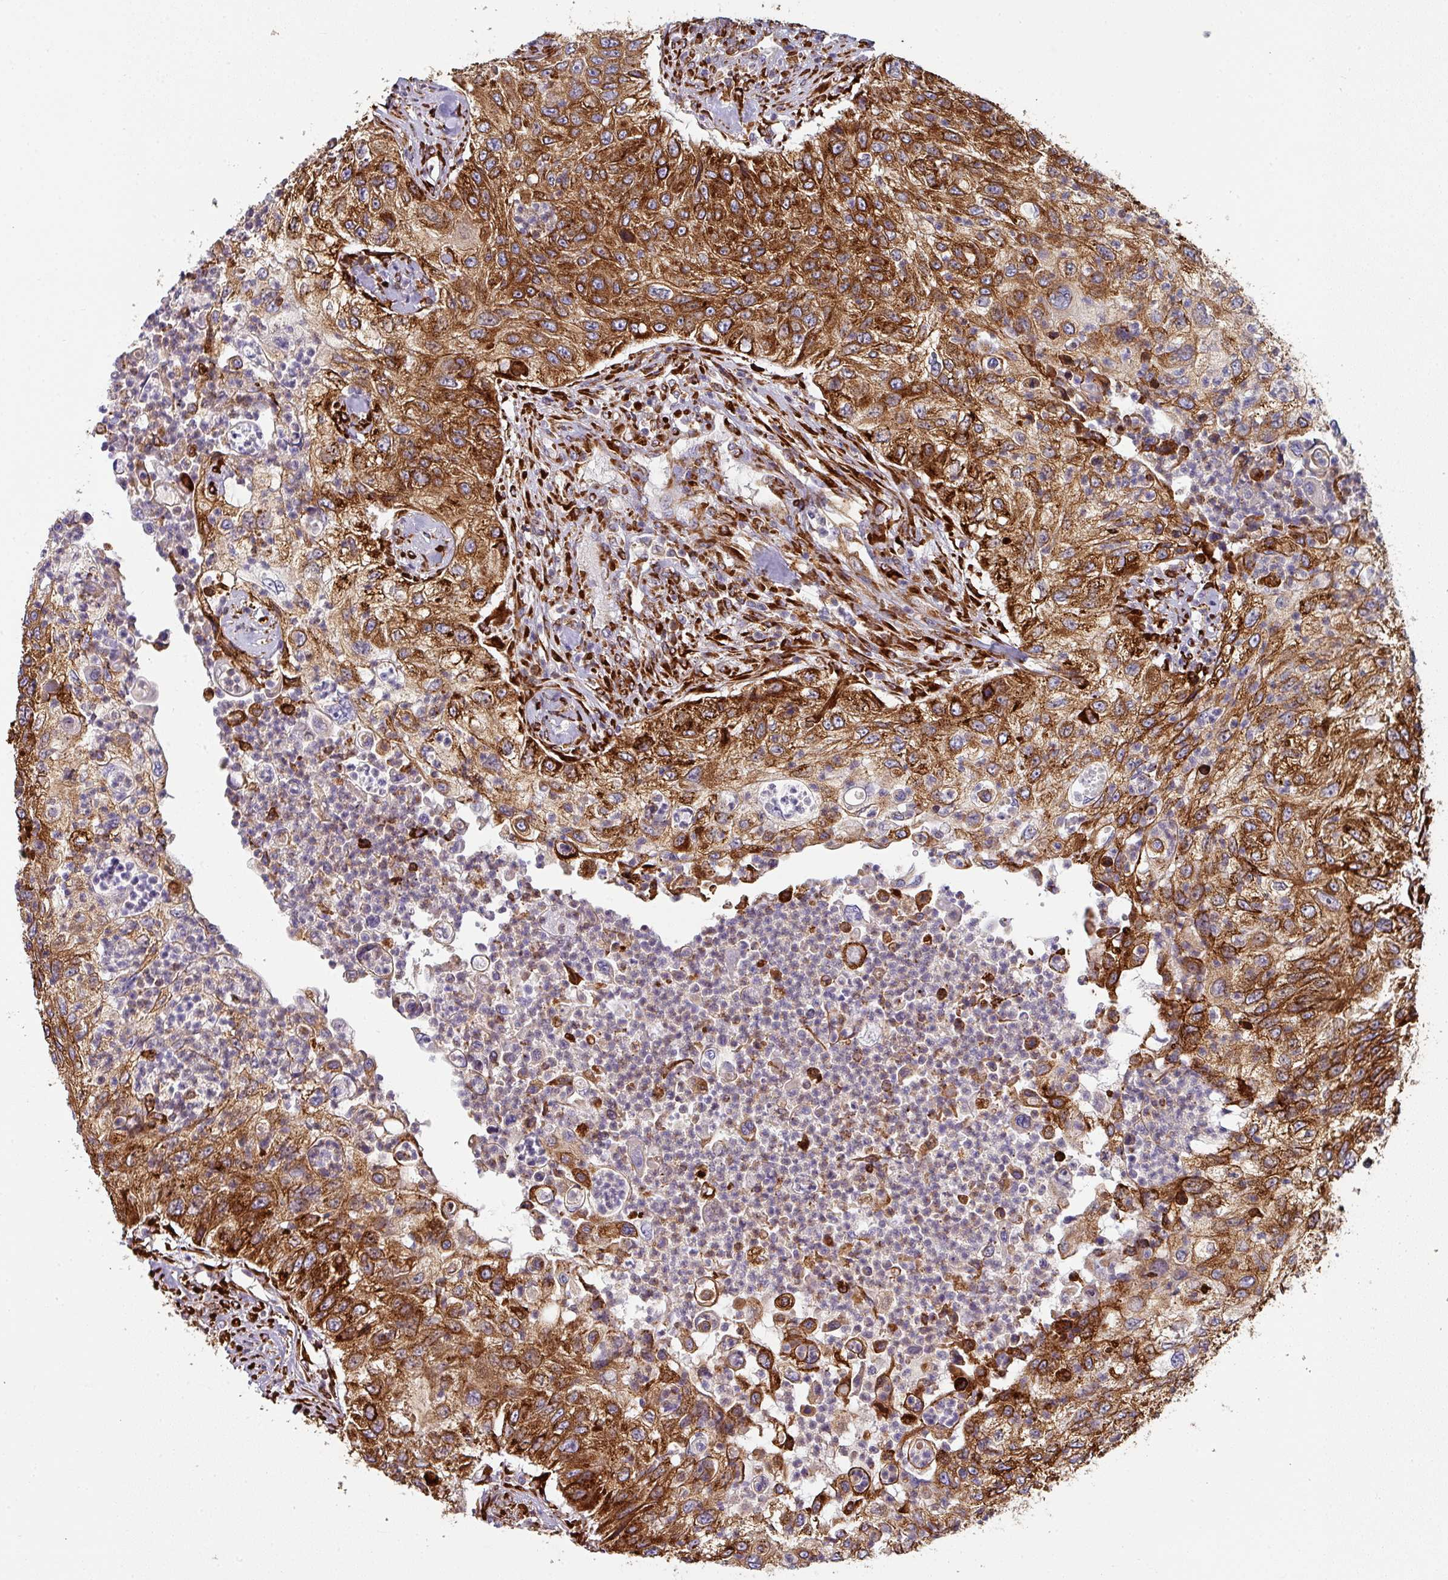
{"staining": {"intensity": "strong", "quantity": ">75%", "location": "cytoplasmic/membranous"}, "tissue": "urothelial cancer", "cell_type": "Tumor cells", "image_type": "cancer", "snomed": [{"axis": "morphology", "description": "Urothelial carcinoma, High grade"}, {"axis": "topography", "description": "Urinary bladder"}], "caption": "Urothelial carcinoma (high-grade) stained with IHC exhibits strong cytoplasmic/membranous positivity in approximately >75% of tumor cells.", "gene": "ZNF268", "patient": {"sex": "female", "age": 60}}